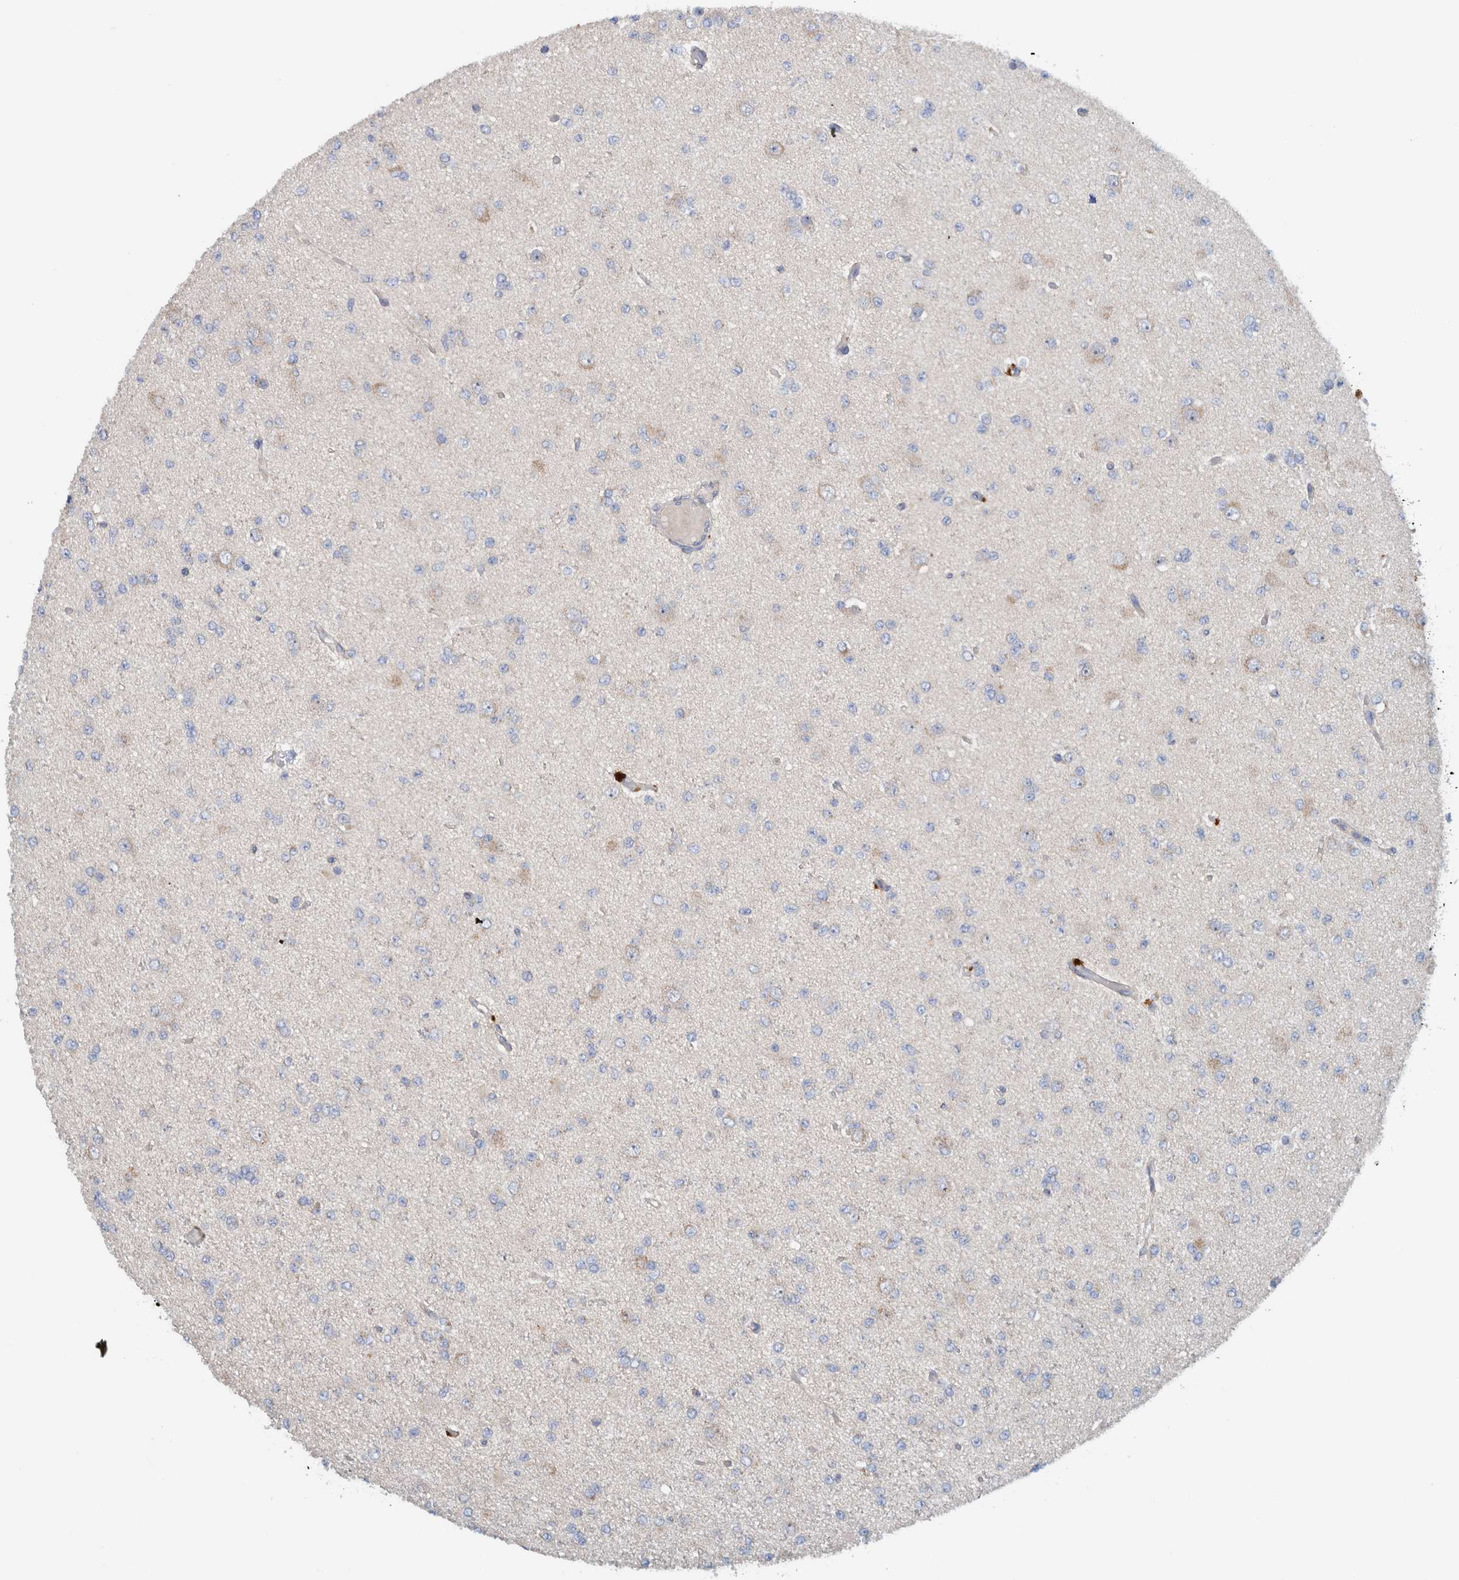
{"staining": {"intensity": "negative", "quantity": "none", "location": "none"}, "tissue": "glioma", "cell_type": "Tumor cells", "image_type": "cancer", "snomed": [{"axis": "morphology", "description": "Glioma, malignant, Low grade"}, {"axis": "topography", "description": "Brain"}], "caption": "Tumor cells show no significant staining in glioma.", "gene": "CCM2", "patient": {"sex": "female", "age": 22}}